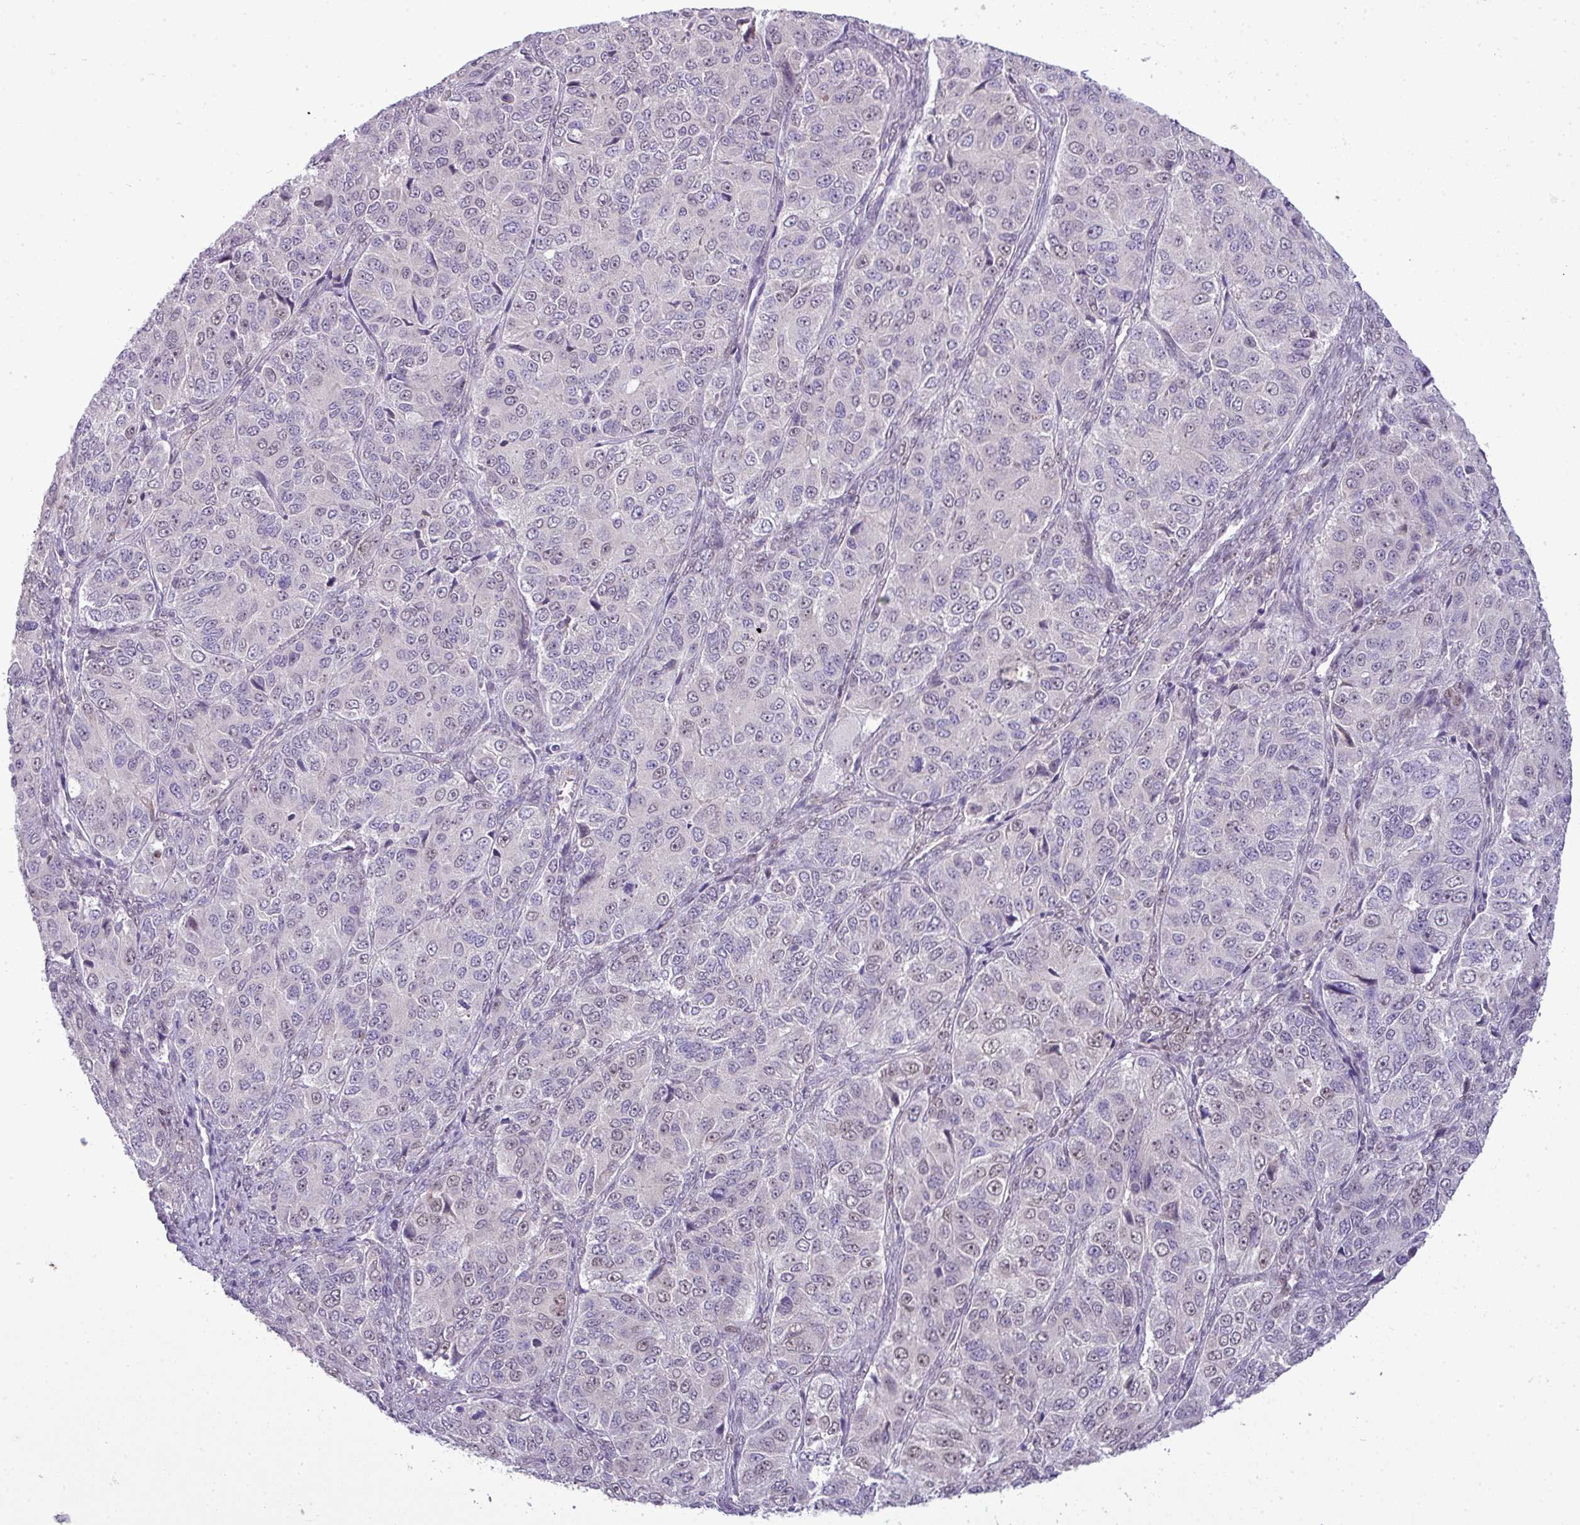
{"staining": {"intensity": "negative", "quantity": "none", "location": "none"}, "tissue": "ovarian cancer", "cell_type": "Tumor cells", "image_type": "cancer", "snomed": [{"axis": "morphology", "description": "Carcinoma, endometroid"}, {"axis": "topography", "description": "Ovary"}], "caption": "IHC of endometroid carcinoma (ovarian) shows no staining in tumor cells.", "gene": "MAK16", "patient": {"sex": "female", "age": 51}}